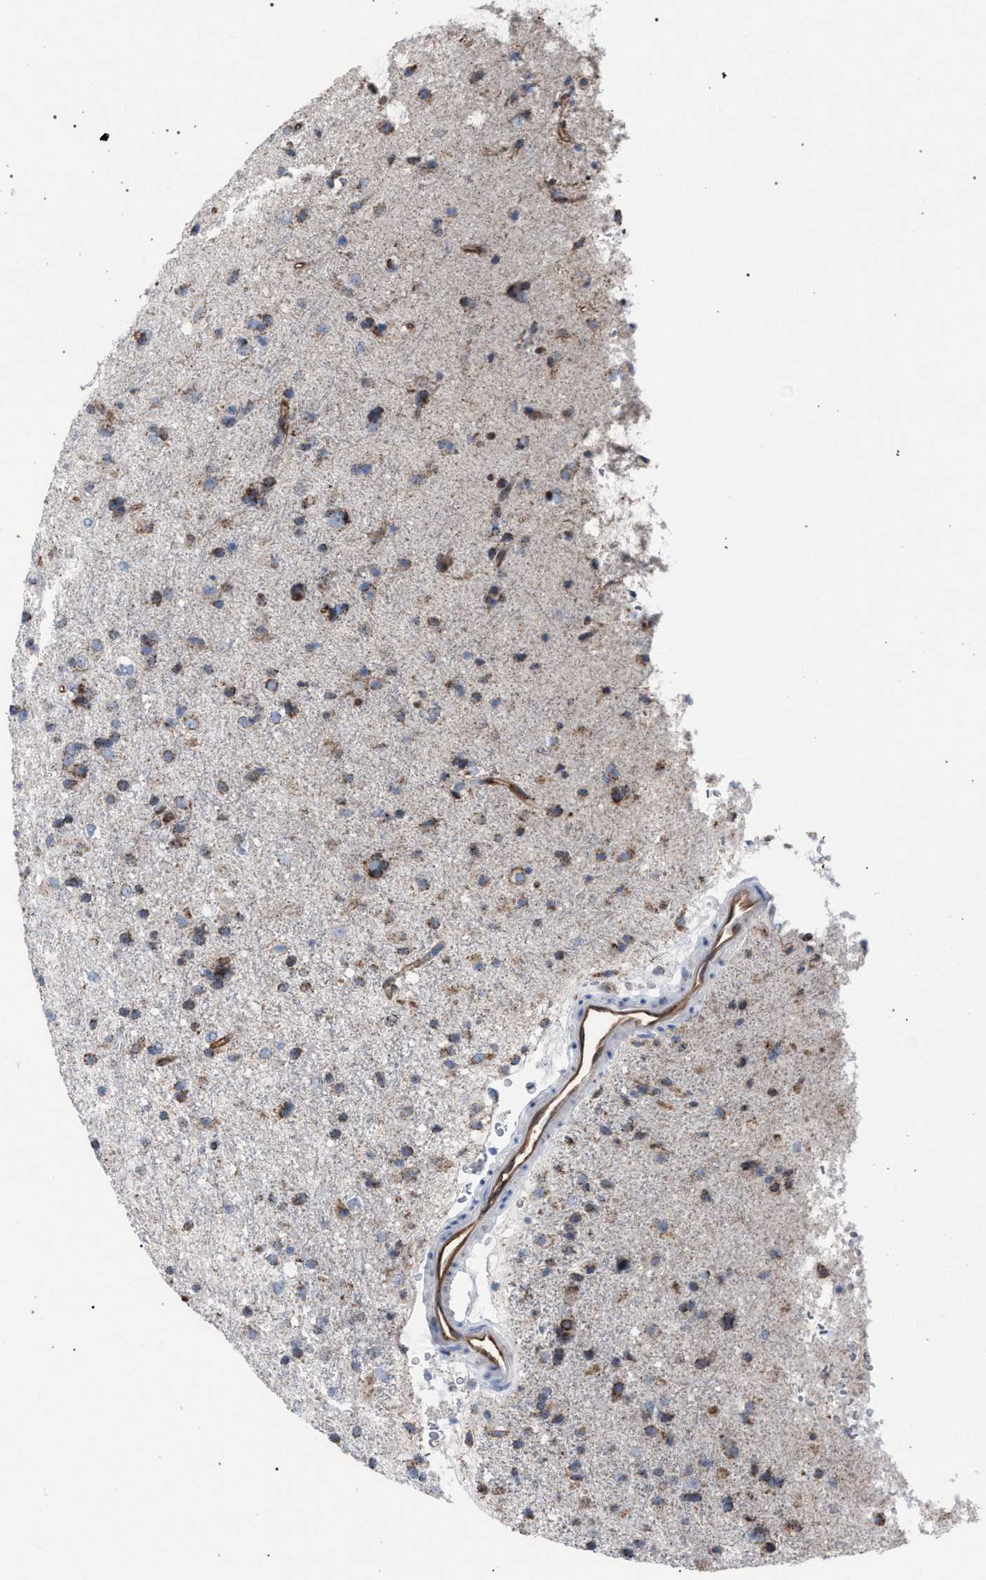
{"staining": {"intensity": "moderate", "quantity": ">75%", "location": "cytoplasmic/membranous"}, "tissue": "glioma", "cell_type": "Tumor cells", "image_type": "cancer", "snomed": [{"axis": "morphology", "description": "Glioma, malignant, Low grade"}, {"axis": "topography", "description": "Brain"}], "caption": "DAB immunohistochemical staining of glioma demonstrates moderate cytoplasmic/membranous protein staining in about >75% of tumor cells.", "gene": "HSD17B4", "patient": {"sex": "male", "age": 65}}